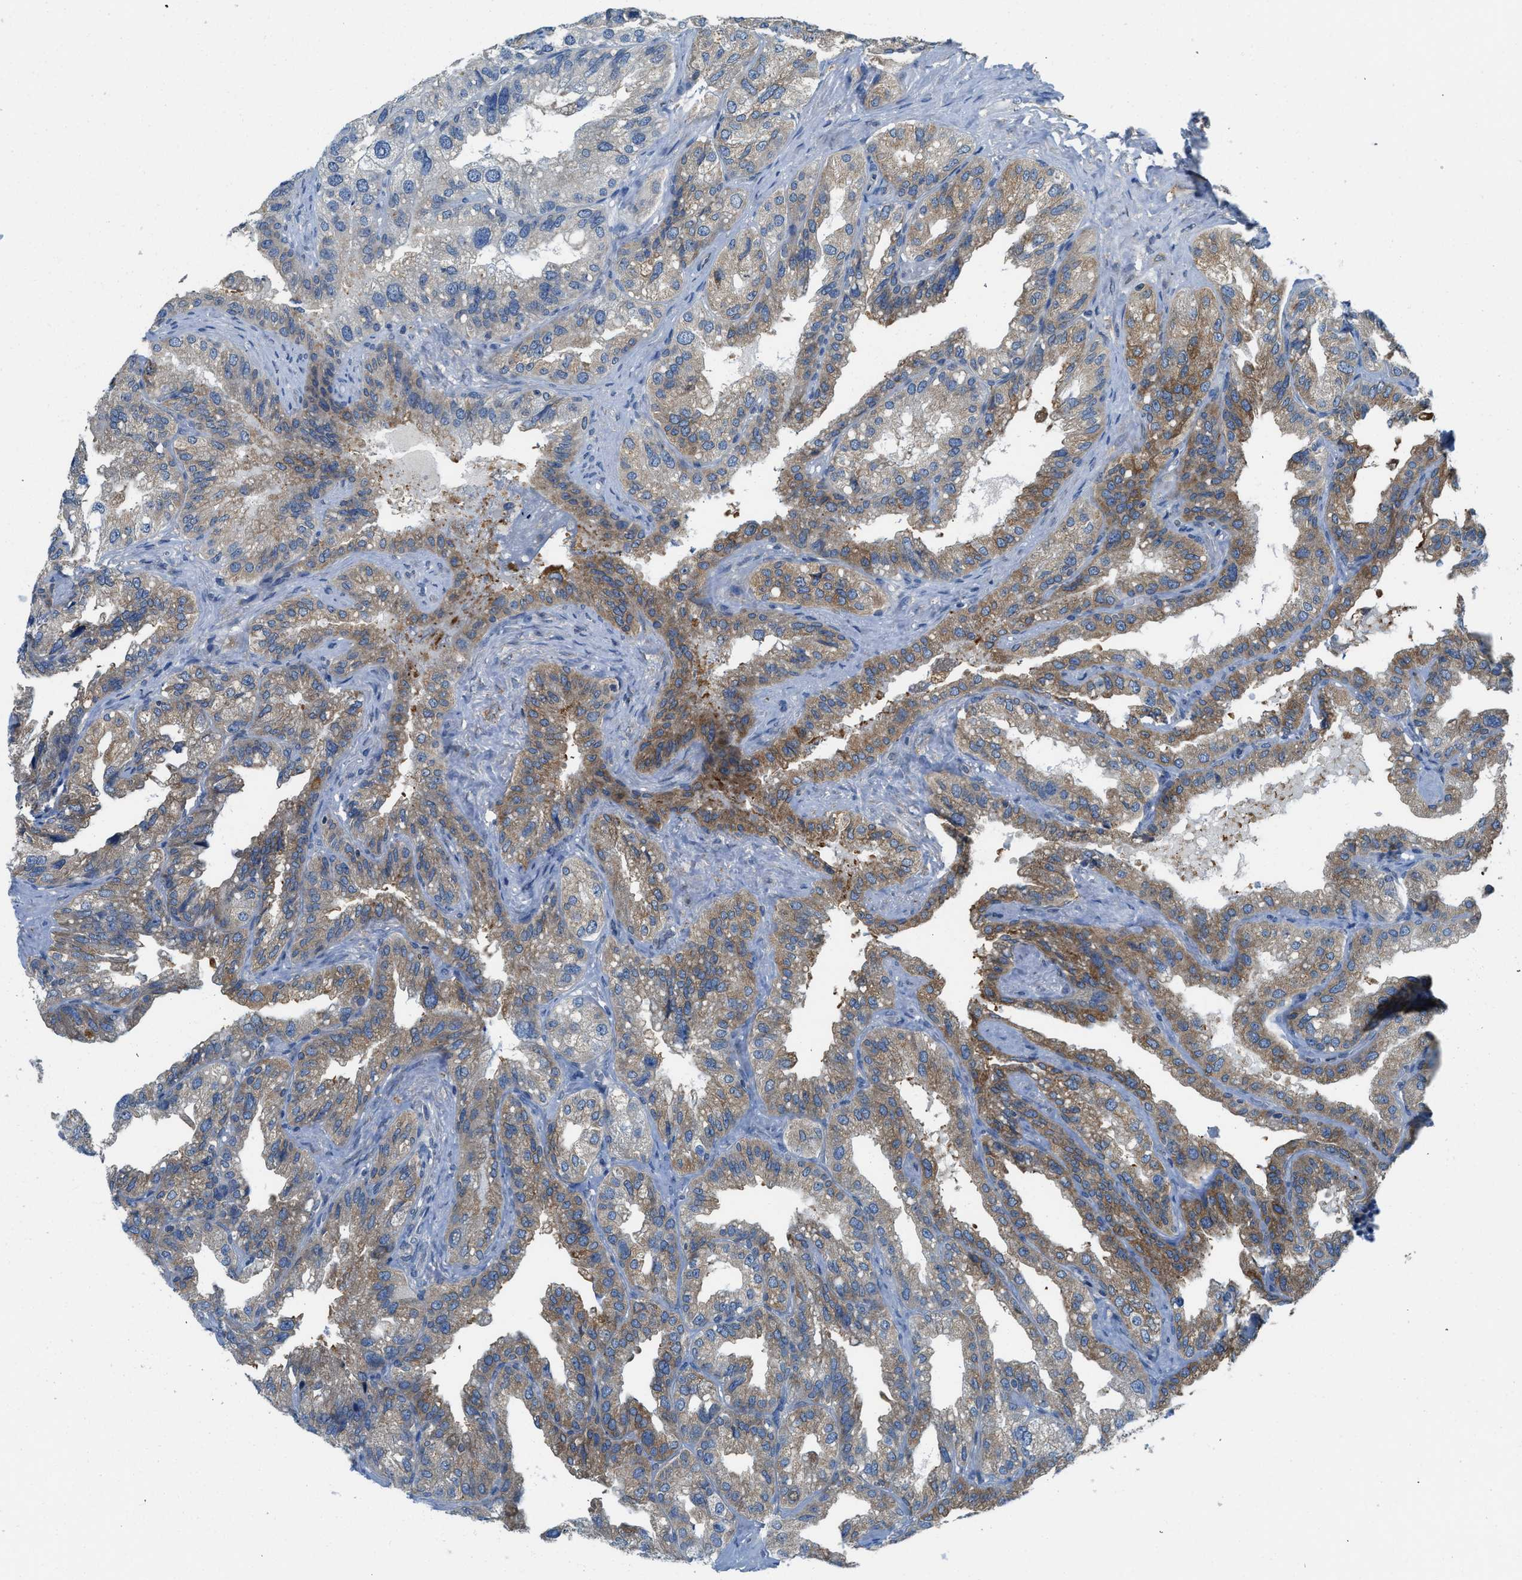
{"staining": {"intensity": "moderate", "quantity": ">75%", "location": "cytoplasmic/membranous"}, "tissue": "seminal vesicle", "cell_type": "Glandular cells", "image_type": "normal", "snomed": [{"axis": "morphology", "description": "Normal tissue, NOS"}, {"axis": "topography", "description": "Seminal veicle"}], "caption": "Seminal vesicle stained with DAB (3,3'-diaminobenzidine) IHC shows medium levels of moderate cytoplasmic/membranous positivity in about >75% of glandular cells. Using DAB (brown) and hematoxylin (blue) stains, captured at high magnification using brightfield microscopy.", "gene": "BCAP31", "patient": {"sex": "male", "age": 68}}